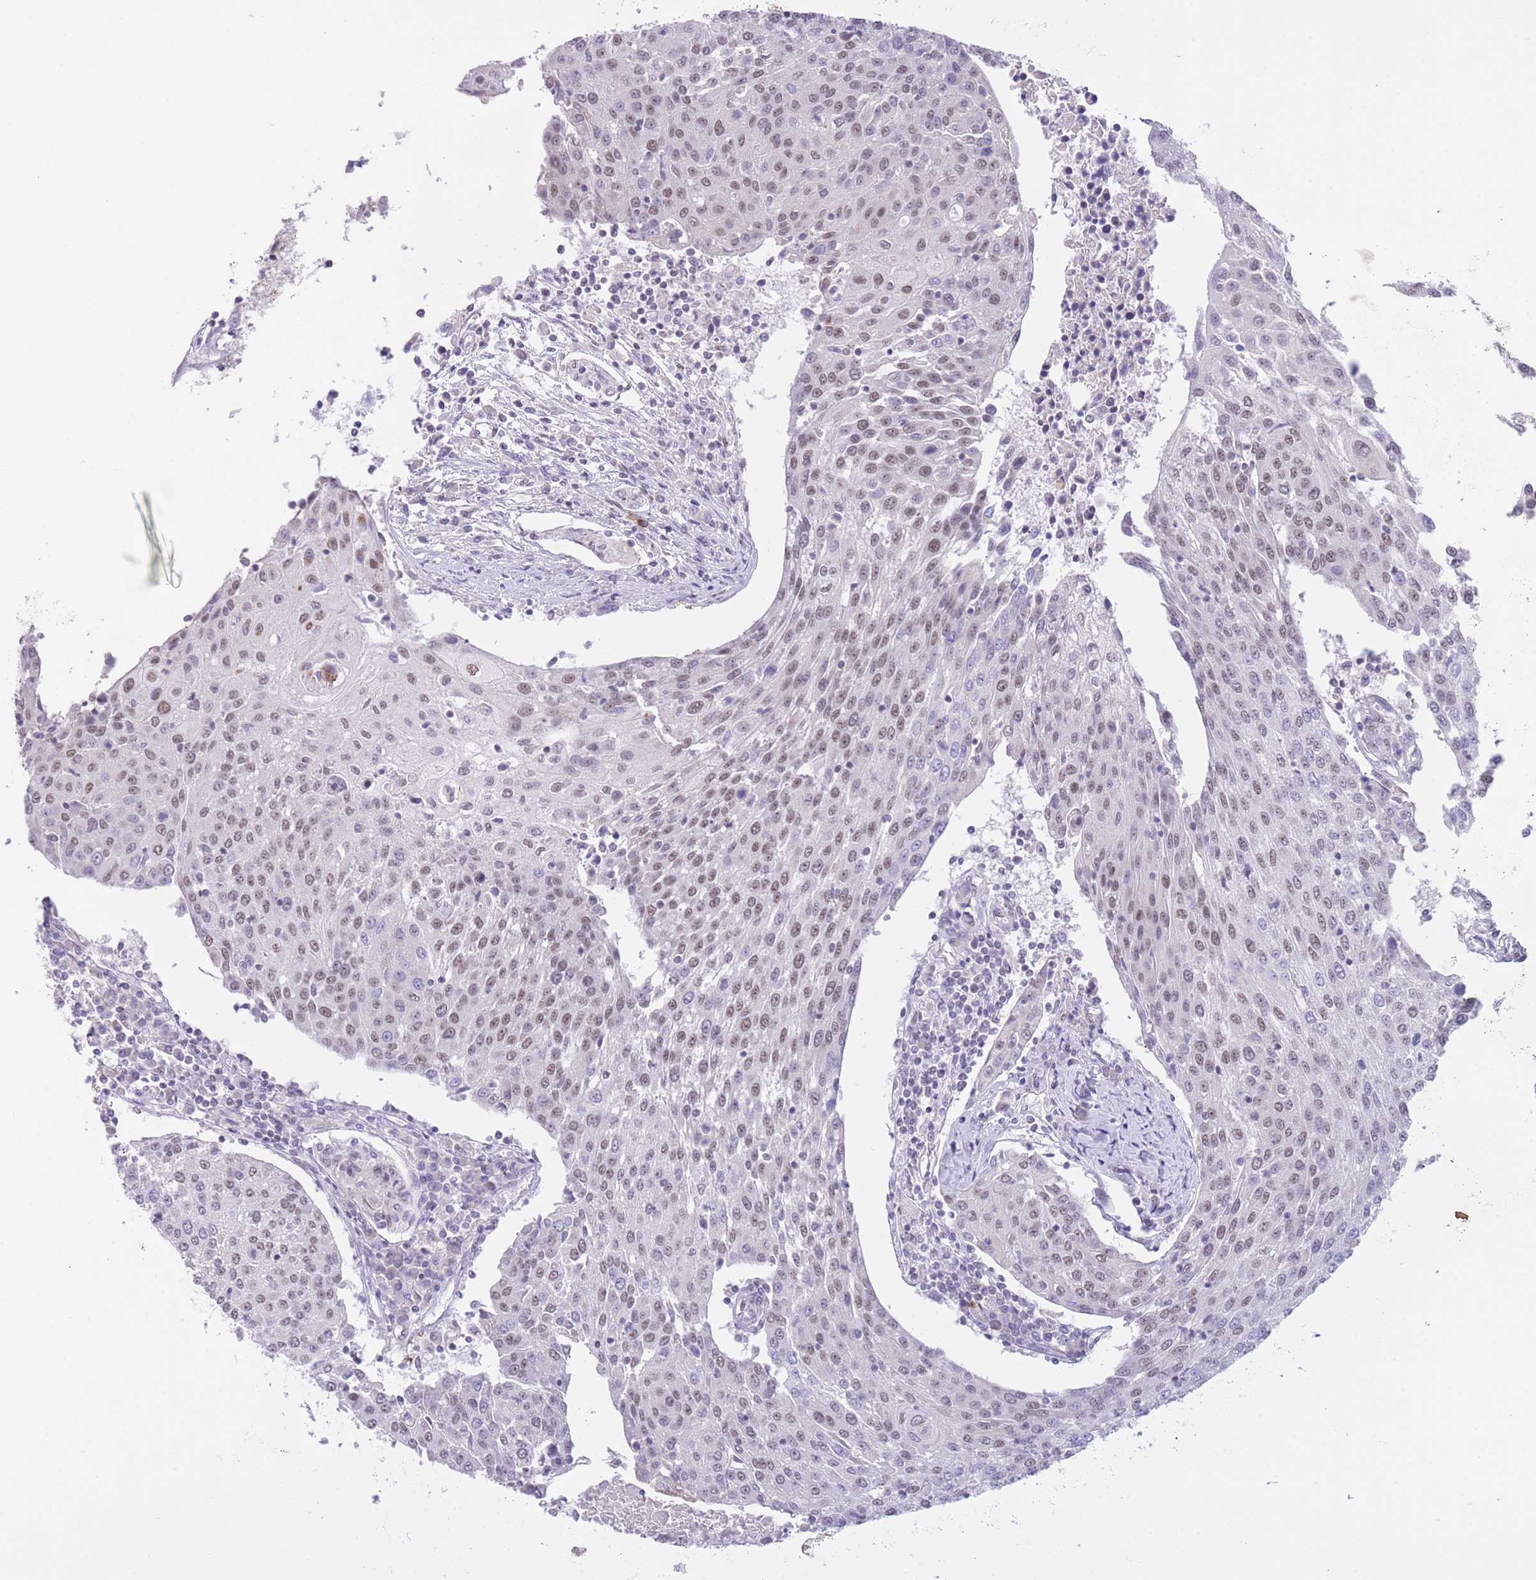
{"staining": {"intensity": "weak", "quantity": "25%-75%", "location": "nuclear"}, "tissue": "urothelial cancer", "cell_type": "Tumor cells", "image_type": "cancer", "snomed": [{"axis": "morphology", "description": "Urothelial carcinoma, High grade"}, {"axis": "topography", "description": "Urinary bladder"}], "caption": "Tumor cells show low levels of weak nuclear expression in approximately 25%-75% of cells in human urothelial carcinoma (high-grade).", "gene": "RFX1", "patient": {"sex": "female", "age": 85}}